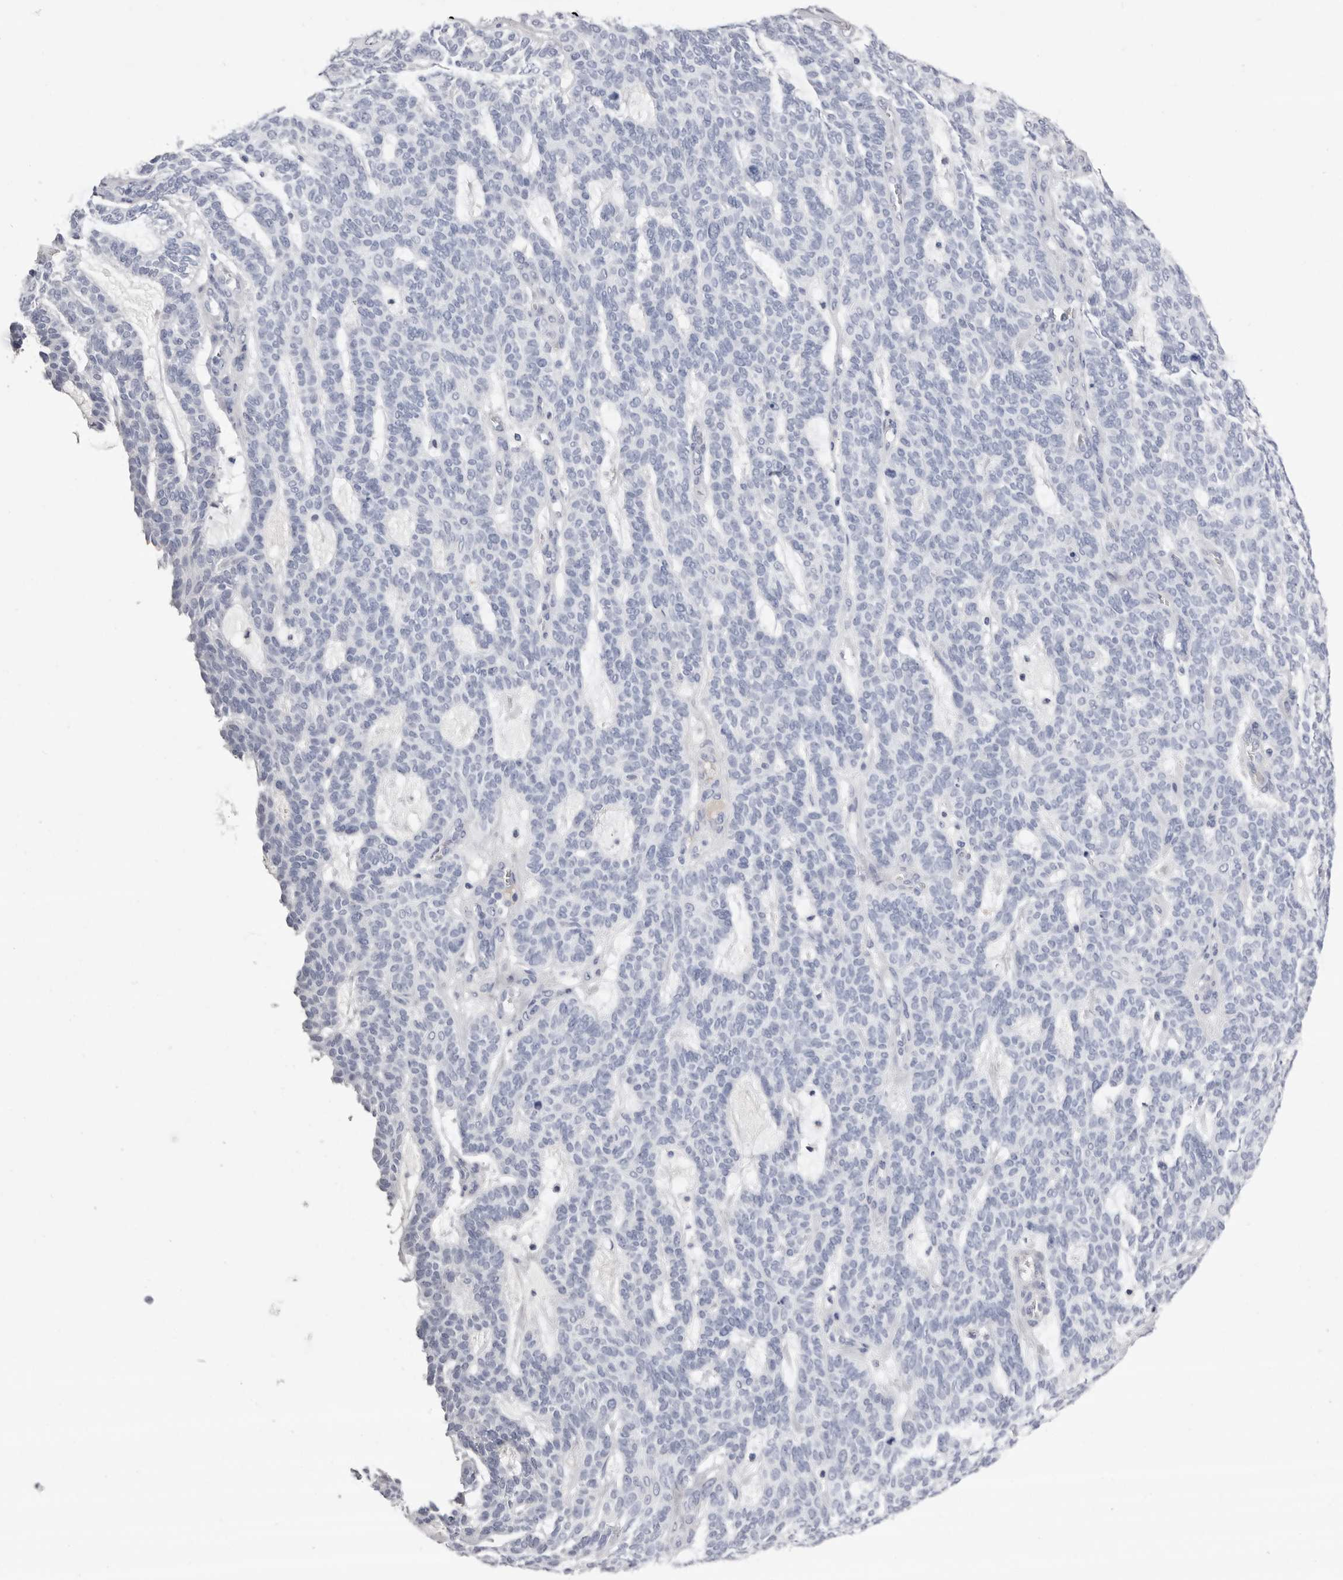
{"staining": {"intensity": "negative", "quantity": "none", "location": "none"}, "tissue": "skin cancer", "cell_type": "Tumor cells", "image_type": "cancer", "snomed": [{"axis": "morphology", "description": "Squamous cell carcinoma, NOS"}, {"axis": "topography", "description": "Skin"}], "caption": "Protein analysis of skin cancer (squamous cell carcinoma) exhibits no significant staining in tumor cells.", "gene": "LPO", "patient": {"sex": "female", "age": 90}}